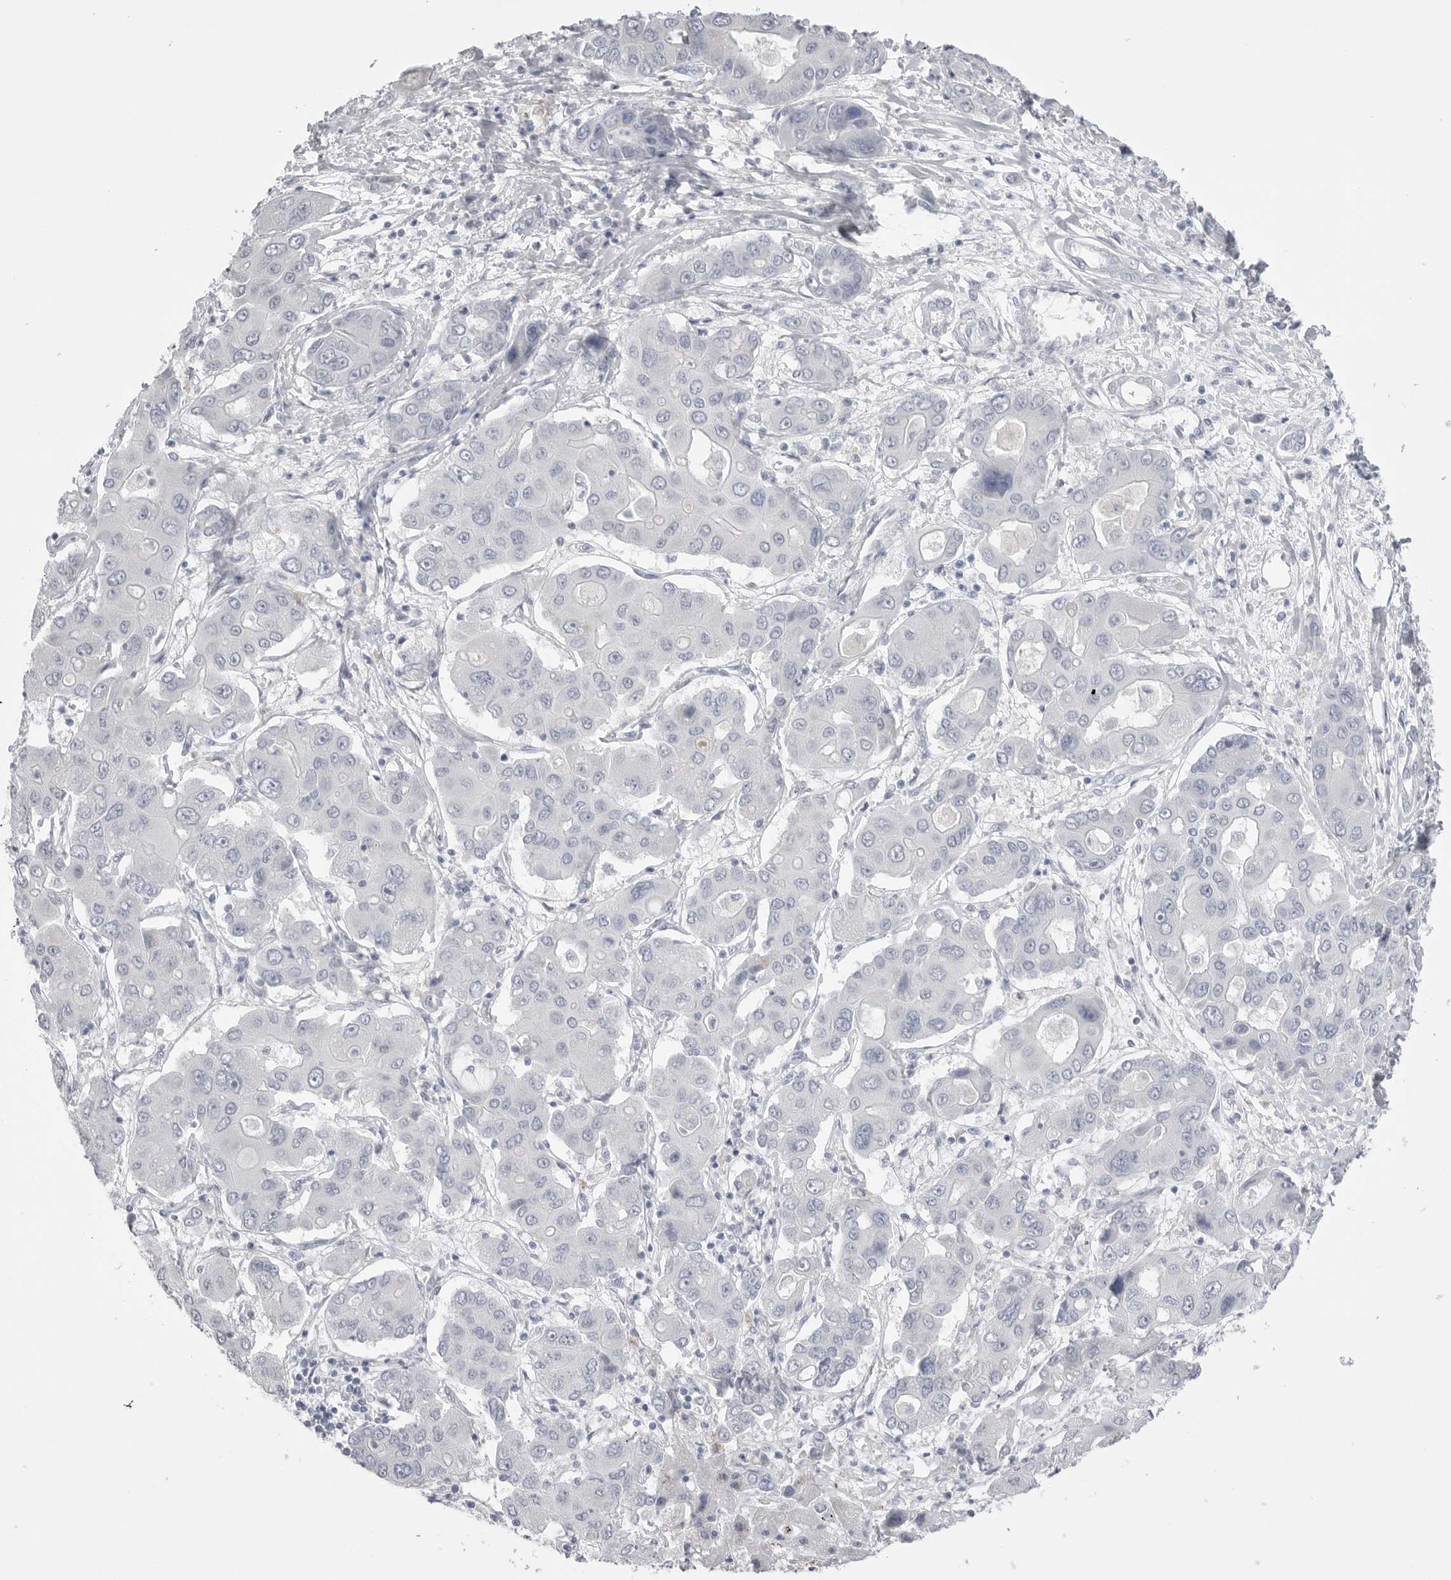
{"staining": {"intensity": "negative", "quantity": "none", "location": "none"}, "tissue": "liver cancer", "cell_type": "Tumor cells", "image_type": "cancer", "snomed": [{"axis": "morphology", "description": "Cholangiocarcinoma"}, {"axis": "topography", "description": "Liver"}], "caption": "Tumor cells are negative for brown protein staining in liver cancer.", "gene": "CPB1", "patient": {"sex": "male", "age": 67}}